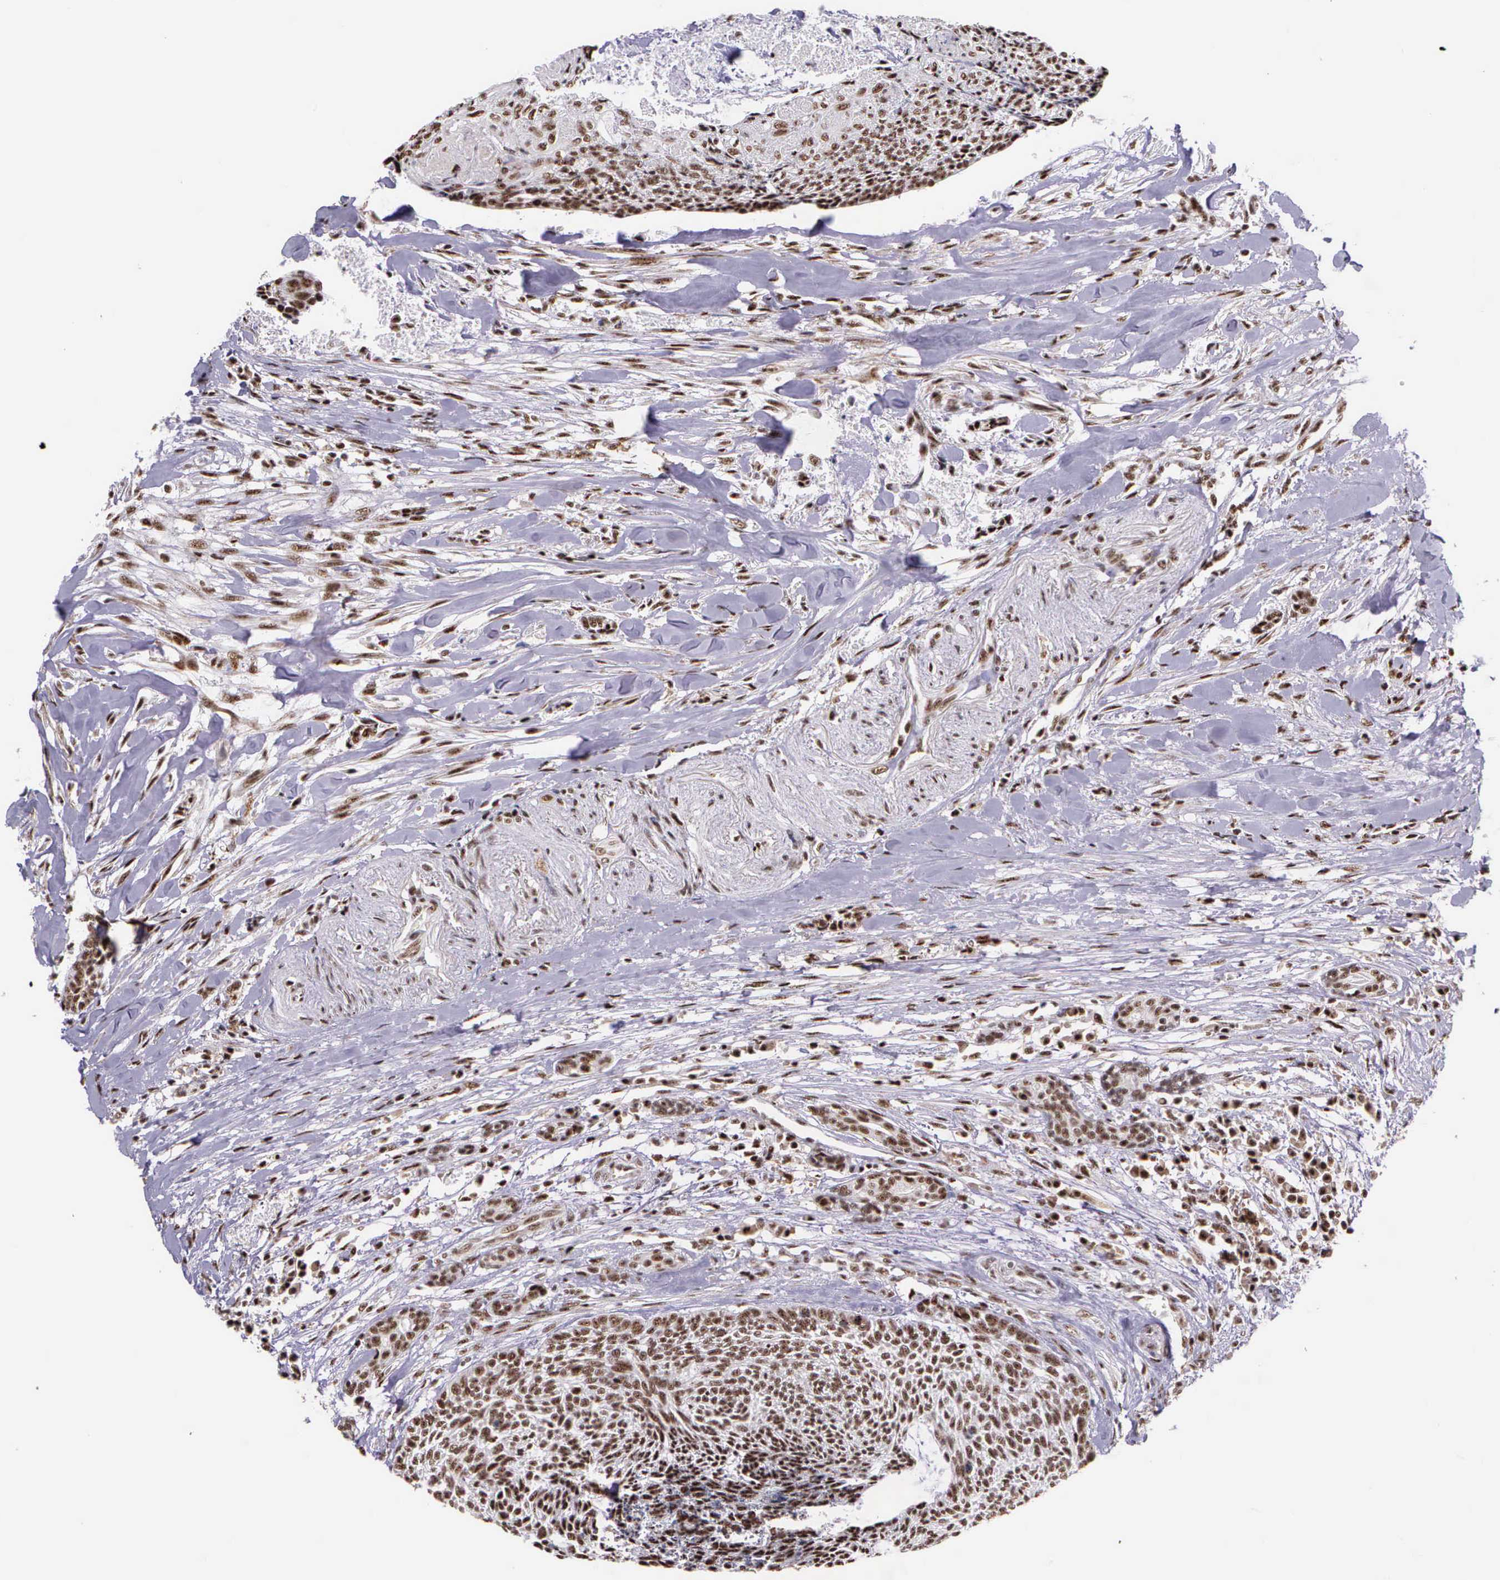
{"staining": {"intensity": "weak", "quantity": ">75%", "location": "nuclear"}, "tissue": "head and neck cancer", "cell_type": "Tumor cells", "image_type": "cancer", "snomed": [{"axis": "morphology", "description": "Squamous cell carcinoma, NOS"}, {"axis": "topography", "description": "Salivary gland"}, {"axis": "topography", "description": "Head-Neck"}], "caption": "Immunohistochemical staining of human head and neck cancer shows weak nuclear protein staining in about >75% of tumor cells.", "gene": "FAM47A", "patient": {"sex": "male", "age": 70}}